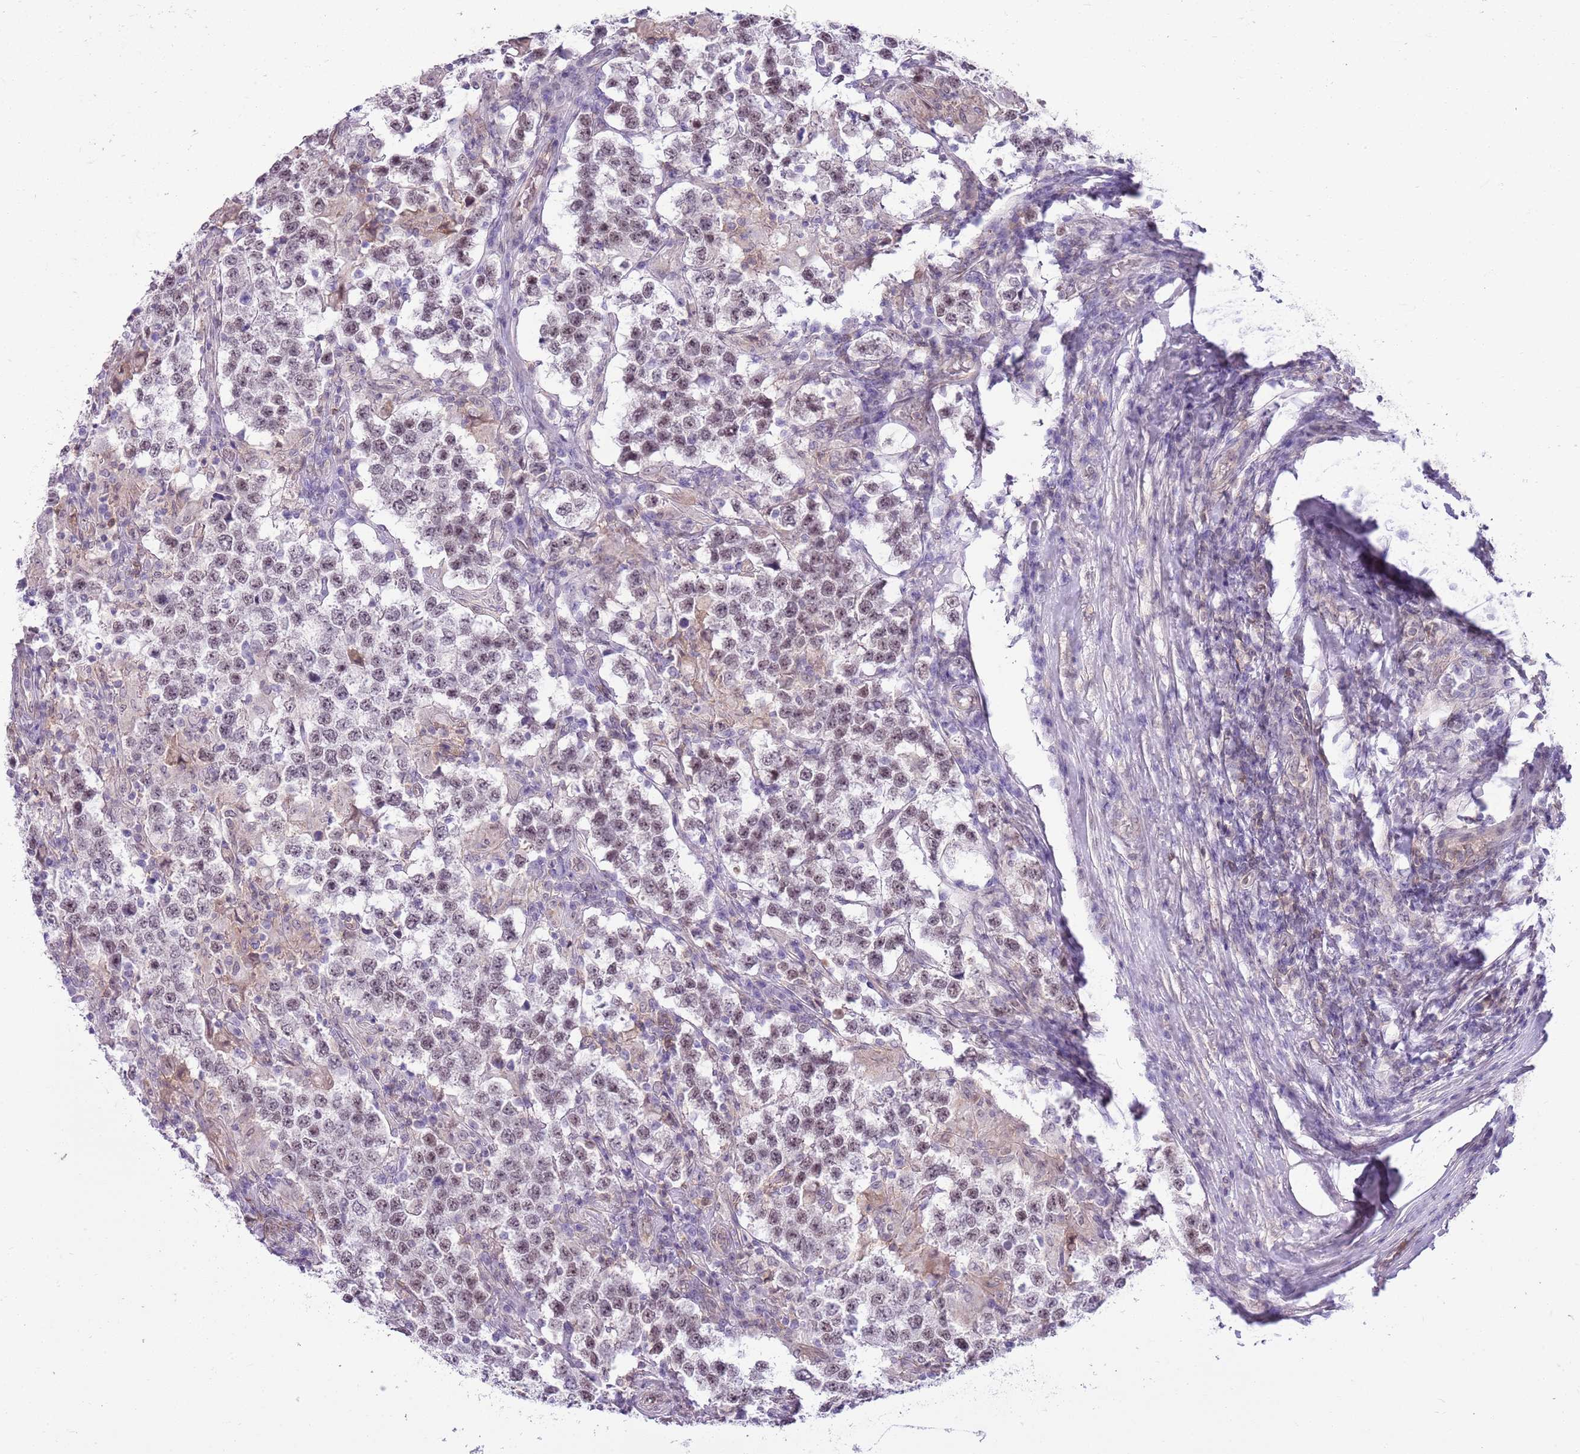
{"staining": {"intensity": "weak", "quantity": "25%-75%", "location": "nuclear"}, "tissue": "testis cancer", "cell_type": "Tumor cells", "image_type": "cancer", "snomed": [{"axis": "morphology", "description": "Seminoma, NOS"}, {"axis": "morphology", "description": "Carcinoma, Embryonal, NOS"}, {"axis": "topography", "description": "Testis"}], "caption": "This photomicrograph reveals IHC staining of testis embryonal carcinoma, with low weak nuclear expression in approximately 25%-75% of tumor cells.", "gene": "DHX32", "patient": {"sex": "male", "age": 41}}